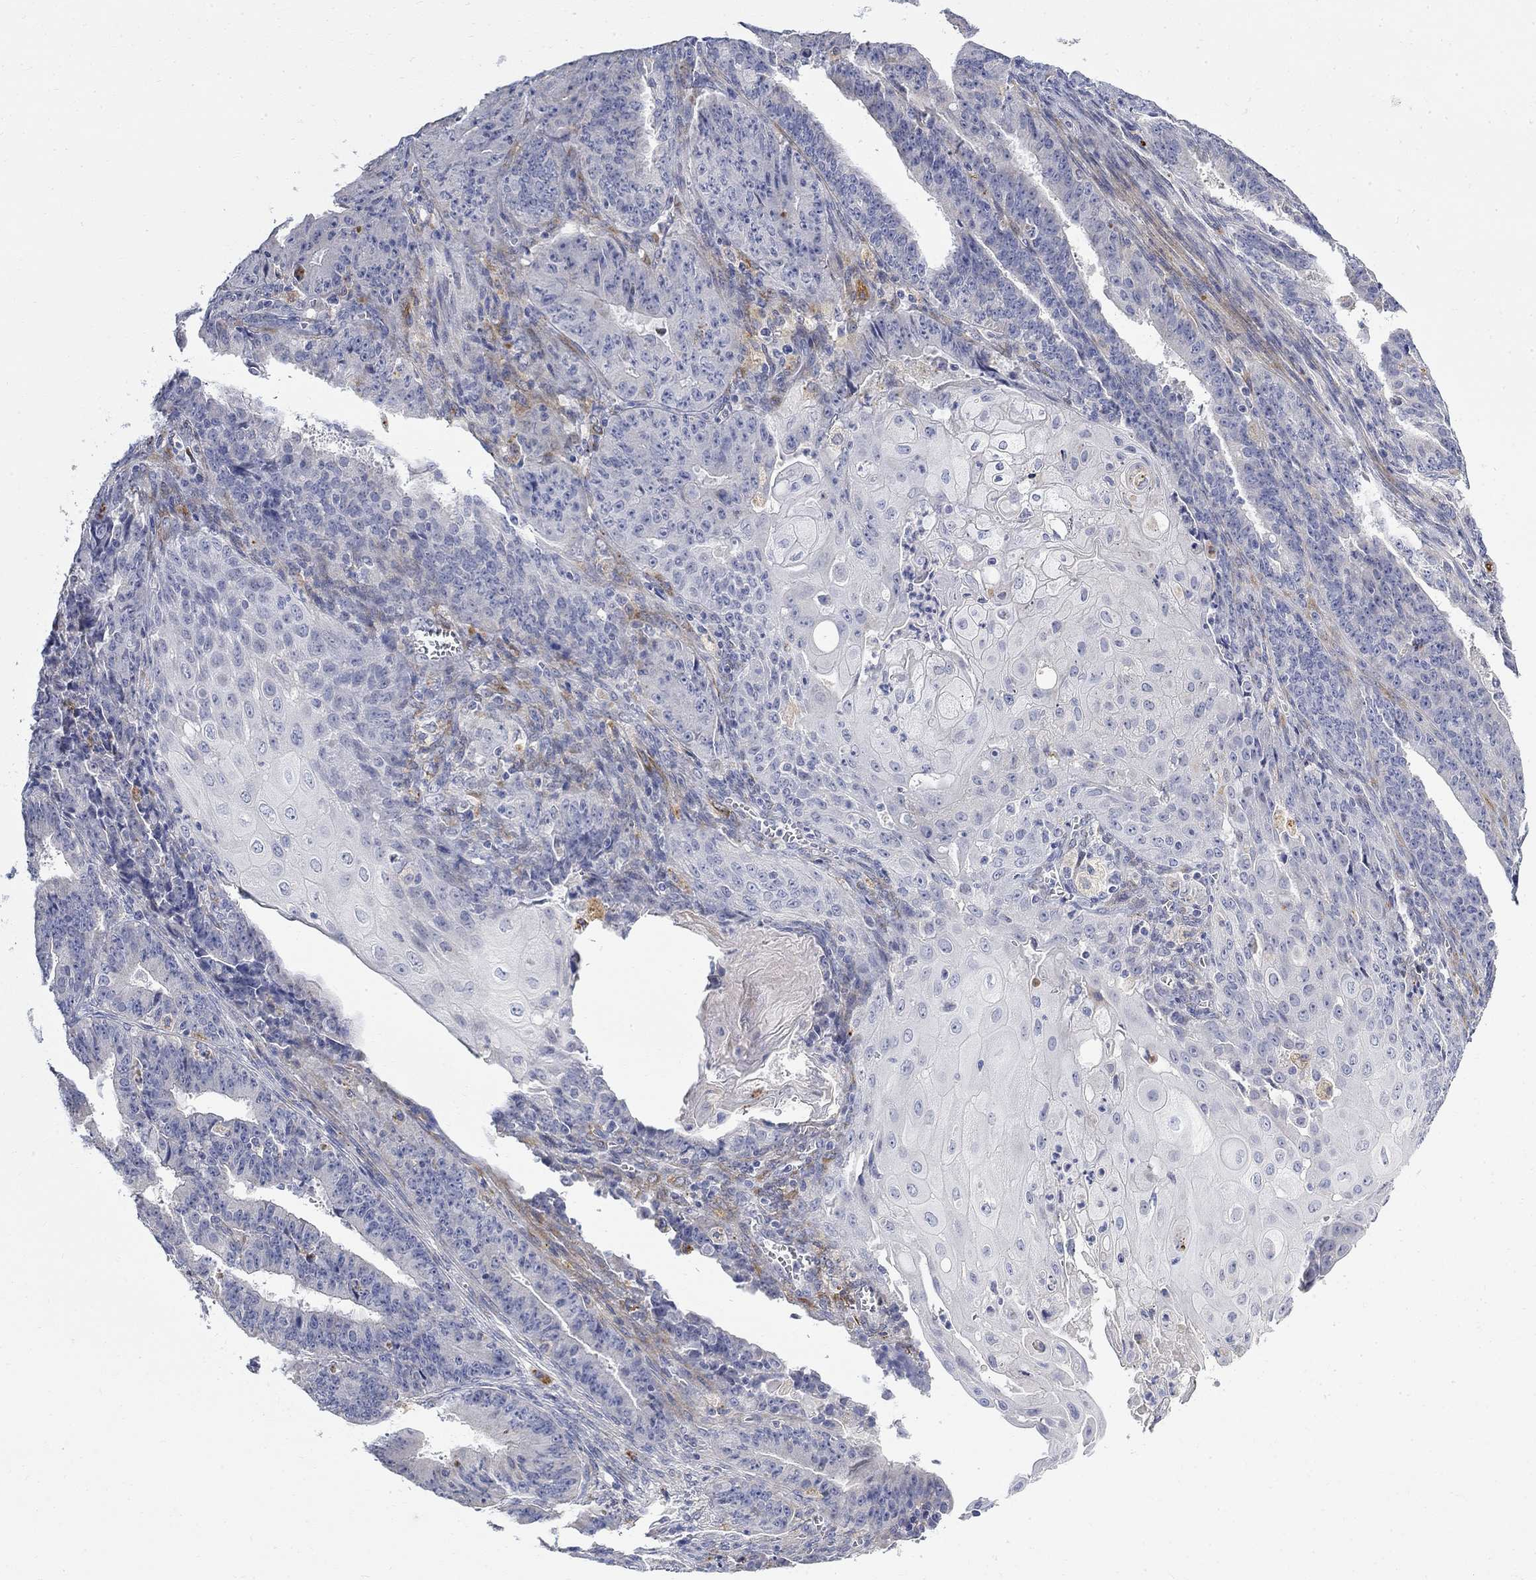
{"staining": {"intensity": "negative", "quantity": "none", "location": "none"}, "tissue": "ovarian cancer", "cell_type": "Tumor cells", "image_type": "cancer", "snomed": [{"axis": "morphology", "description": "Carcinoma, endometroid"}, {"axis": "topography", "description": "Ovary"}], "caption": "This is an immunohistochemistry (IHC) photomicrograph of human ovarian cancer. There is no staining in tumor cells.", "gene": "FNDC5", "patient": {"sex": "female", "age": 42}}